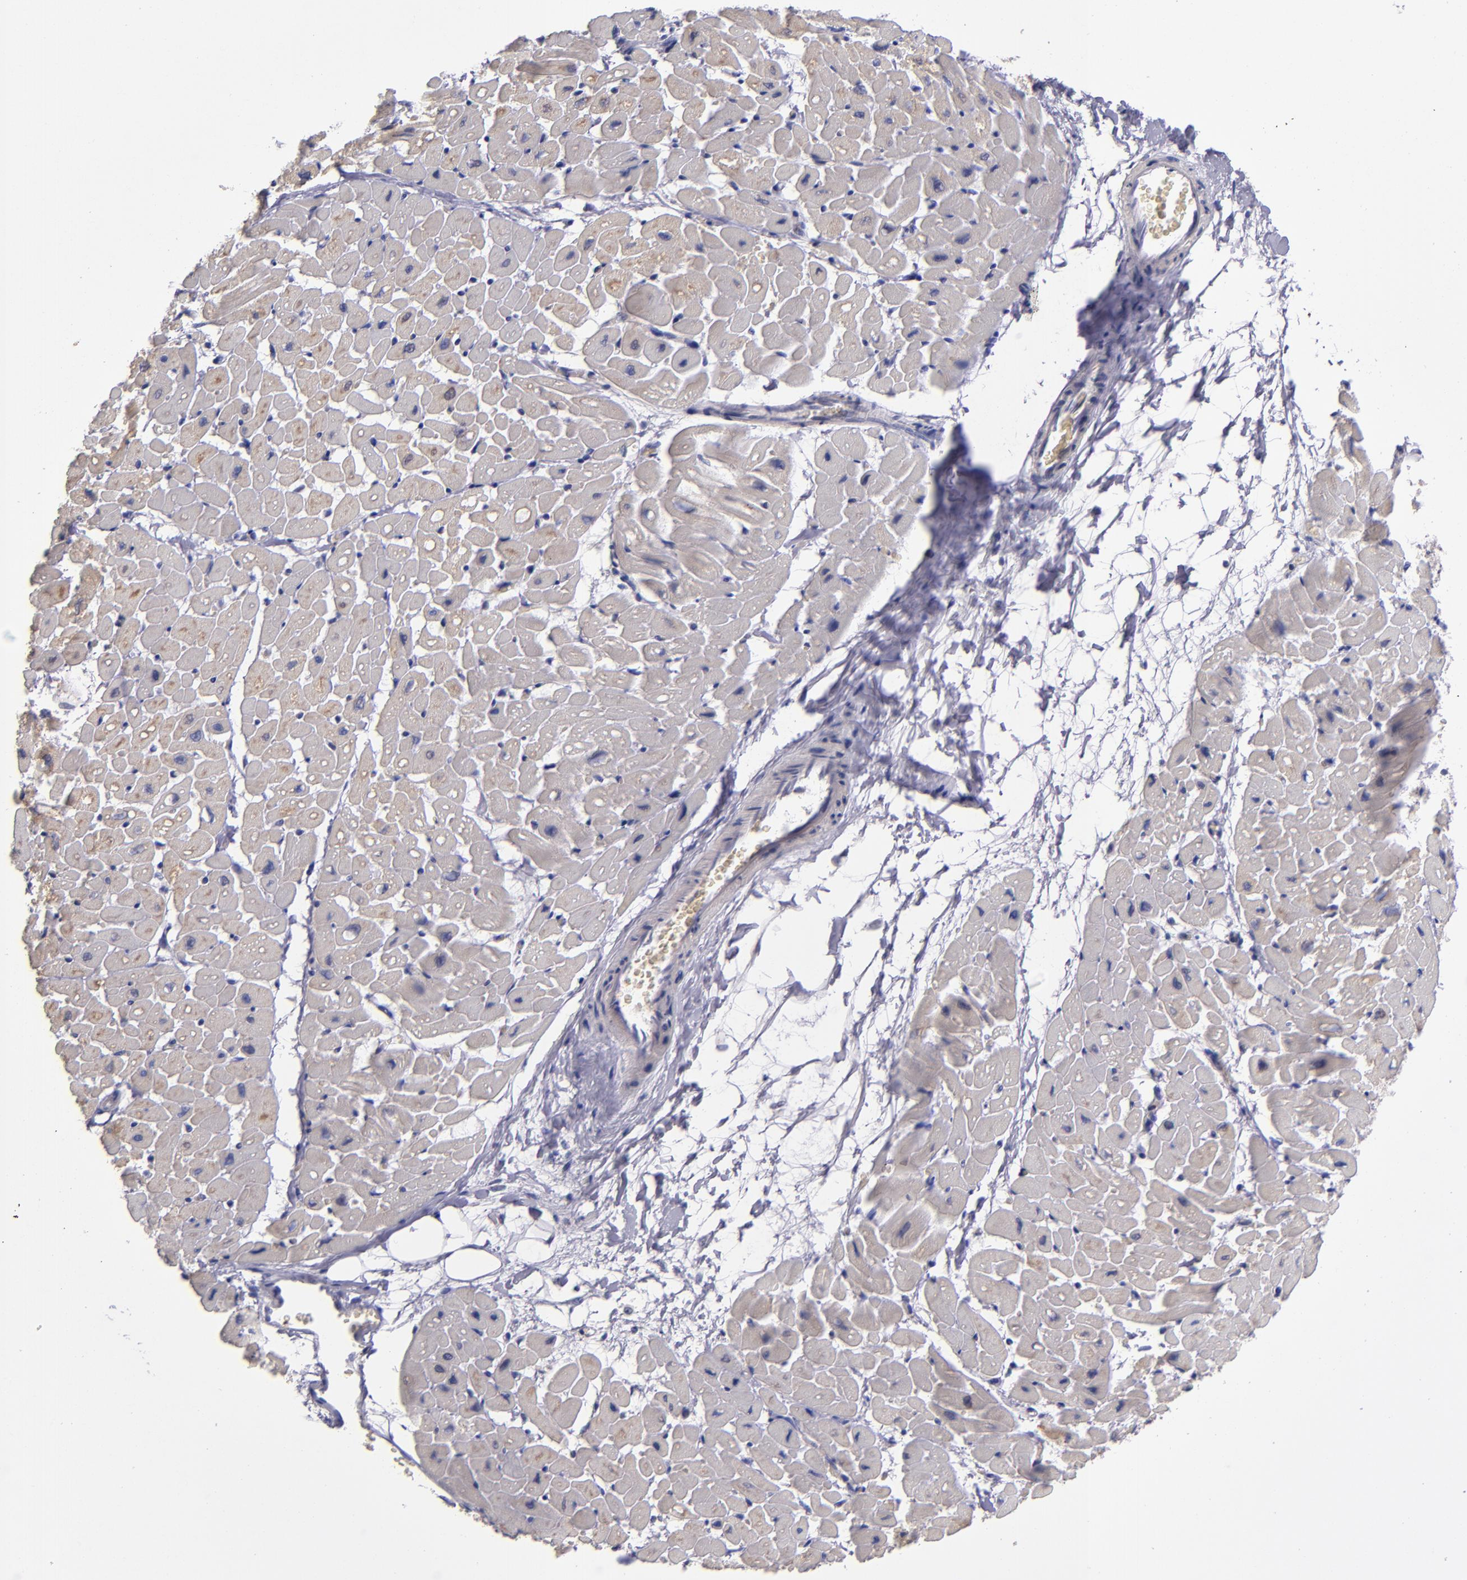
{"staining": {"intensity": "weak", "quantity": ">75%", "location": "cytoplasmic/membranous"}, "tissue": "heart muscle", "cell_type": "Cardiomyocytes", "image_type": "normal", "snomed": [{"axis": "morphology", "description": "Normal tissue, NOS"}, {"axis": "topography", "description": "Heart"}], "caption": "Protein expression analysis of unremarkable heart muscle shows weak cytoplasmic/membranous staining in about >75% of cardiomyocytes.", "gene": "RAB41", "patient": {"sex": "male", "age": 45}}